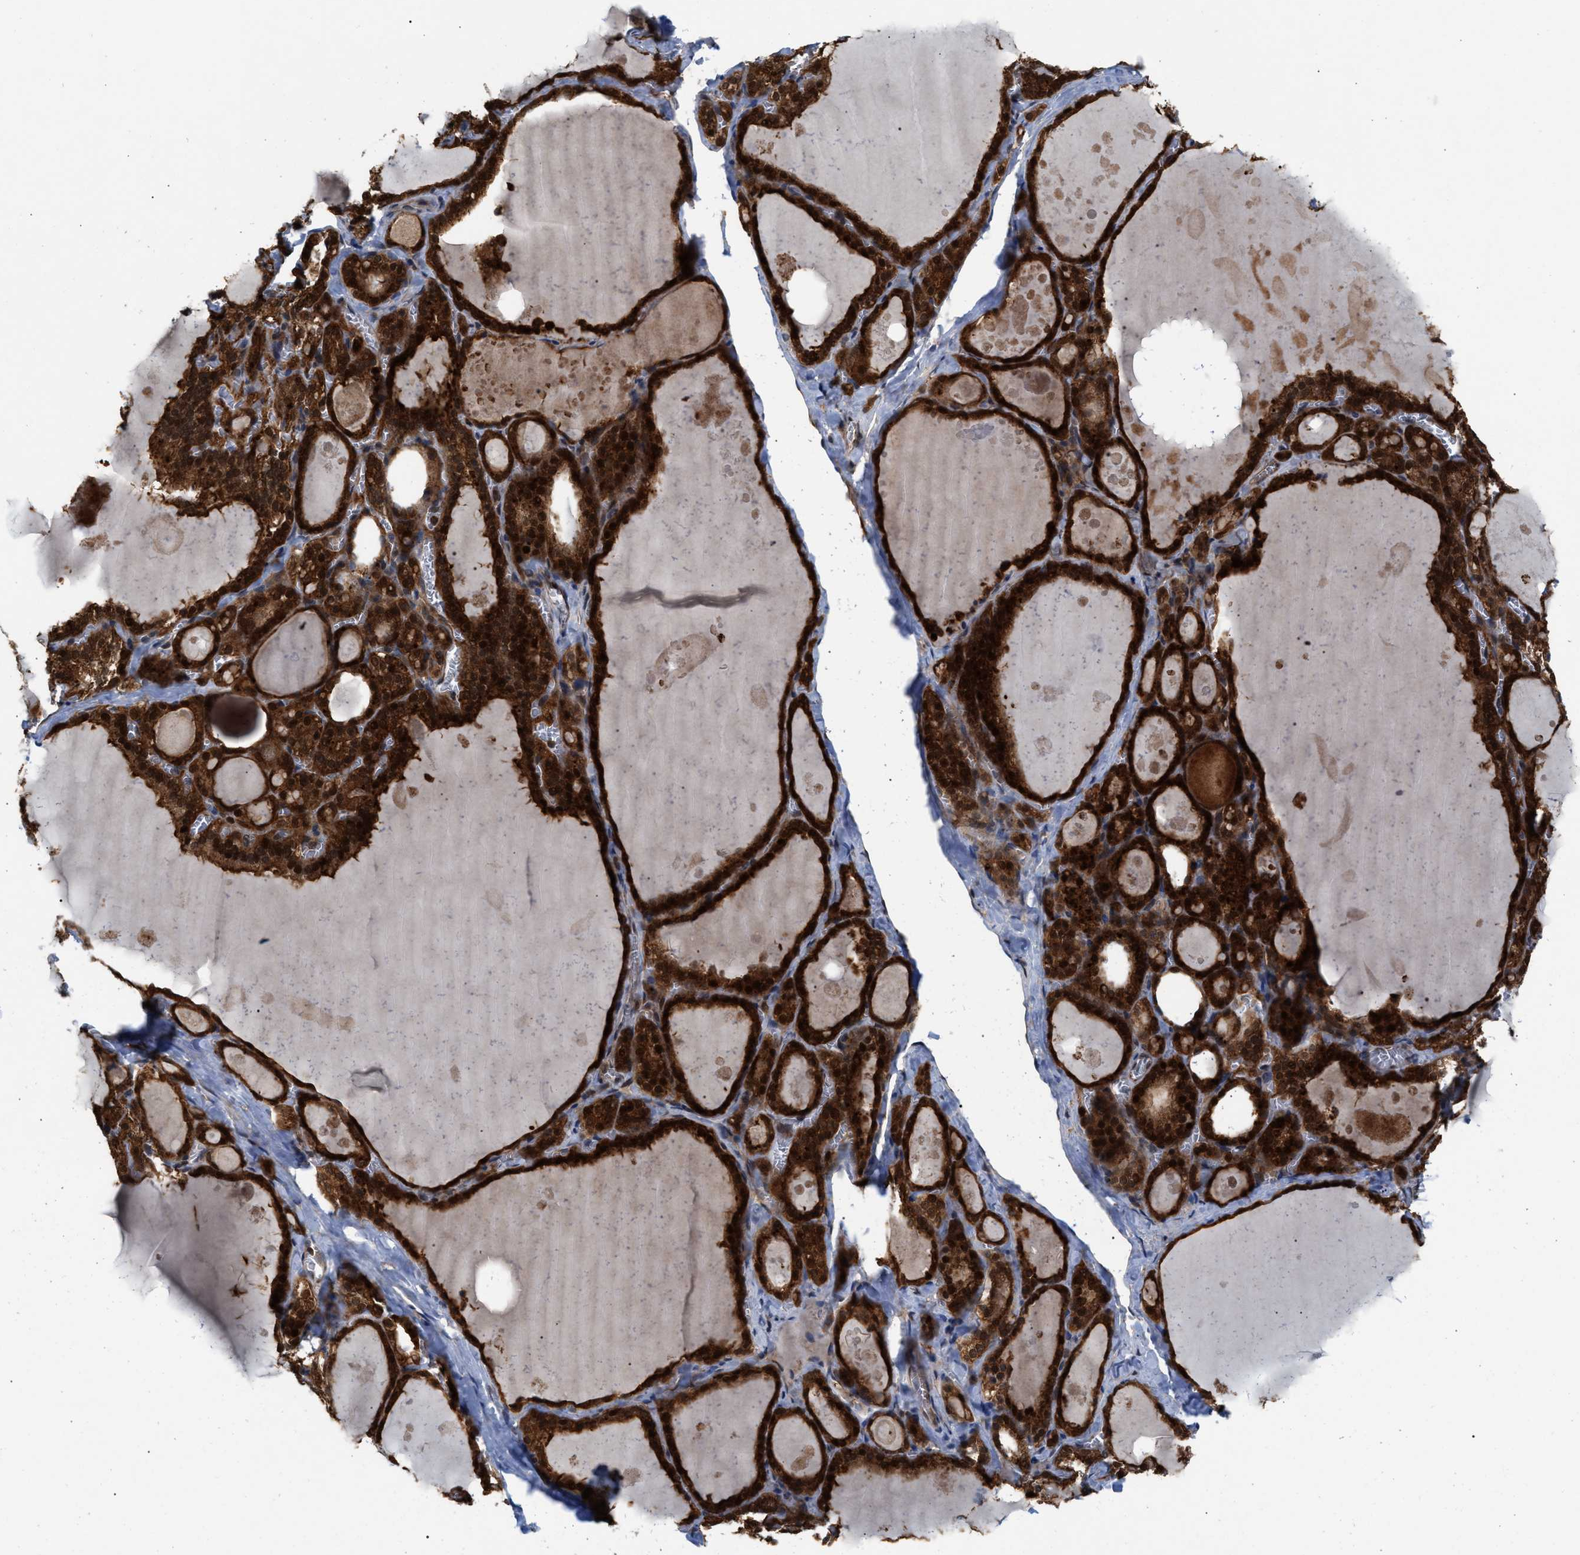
{"staining": {"intensity": "strong", "quantity": ">75%", "location": "cytoplasmic/membranous,nuclear"}, "tissue": "thyroid gland", "cell_type": "Glandular cells", "image_type": "normal", "snomed": [{"axis": "morphology", "description": "Normal tissue, NOS"}, {"axis": "topography", "description": "Thyroid gland"}], "caption": "Immunohistochemical staining of benign human thyroid gland demonstrates >75% levels of strong cytoplasmic/membranous,nuclear protein staining in about >75% of glandular cells.", "gene": "GLOD4", "patient": {"sex": "male", "age": 56}}